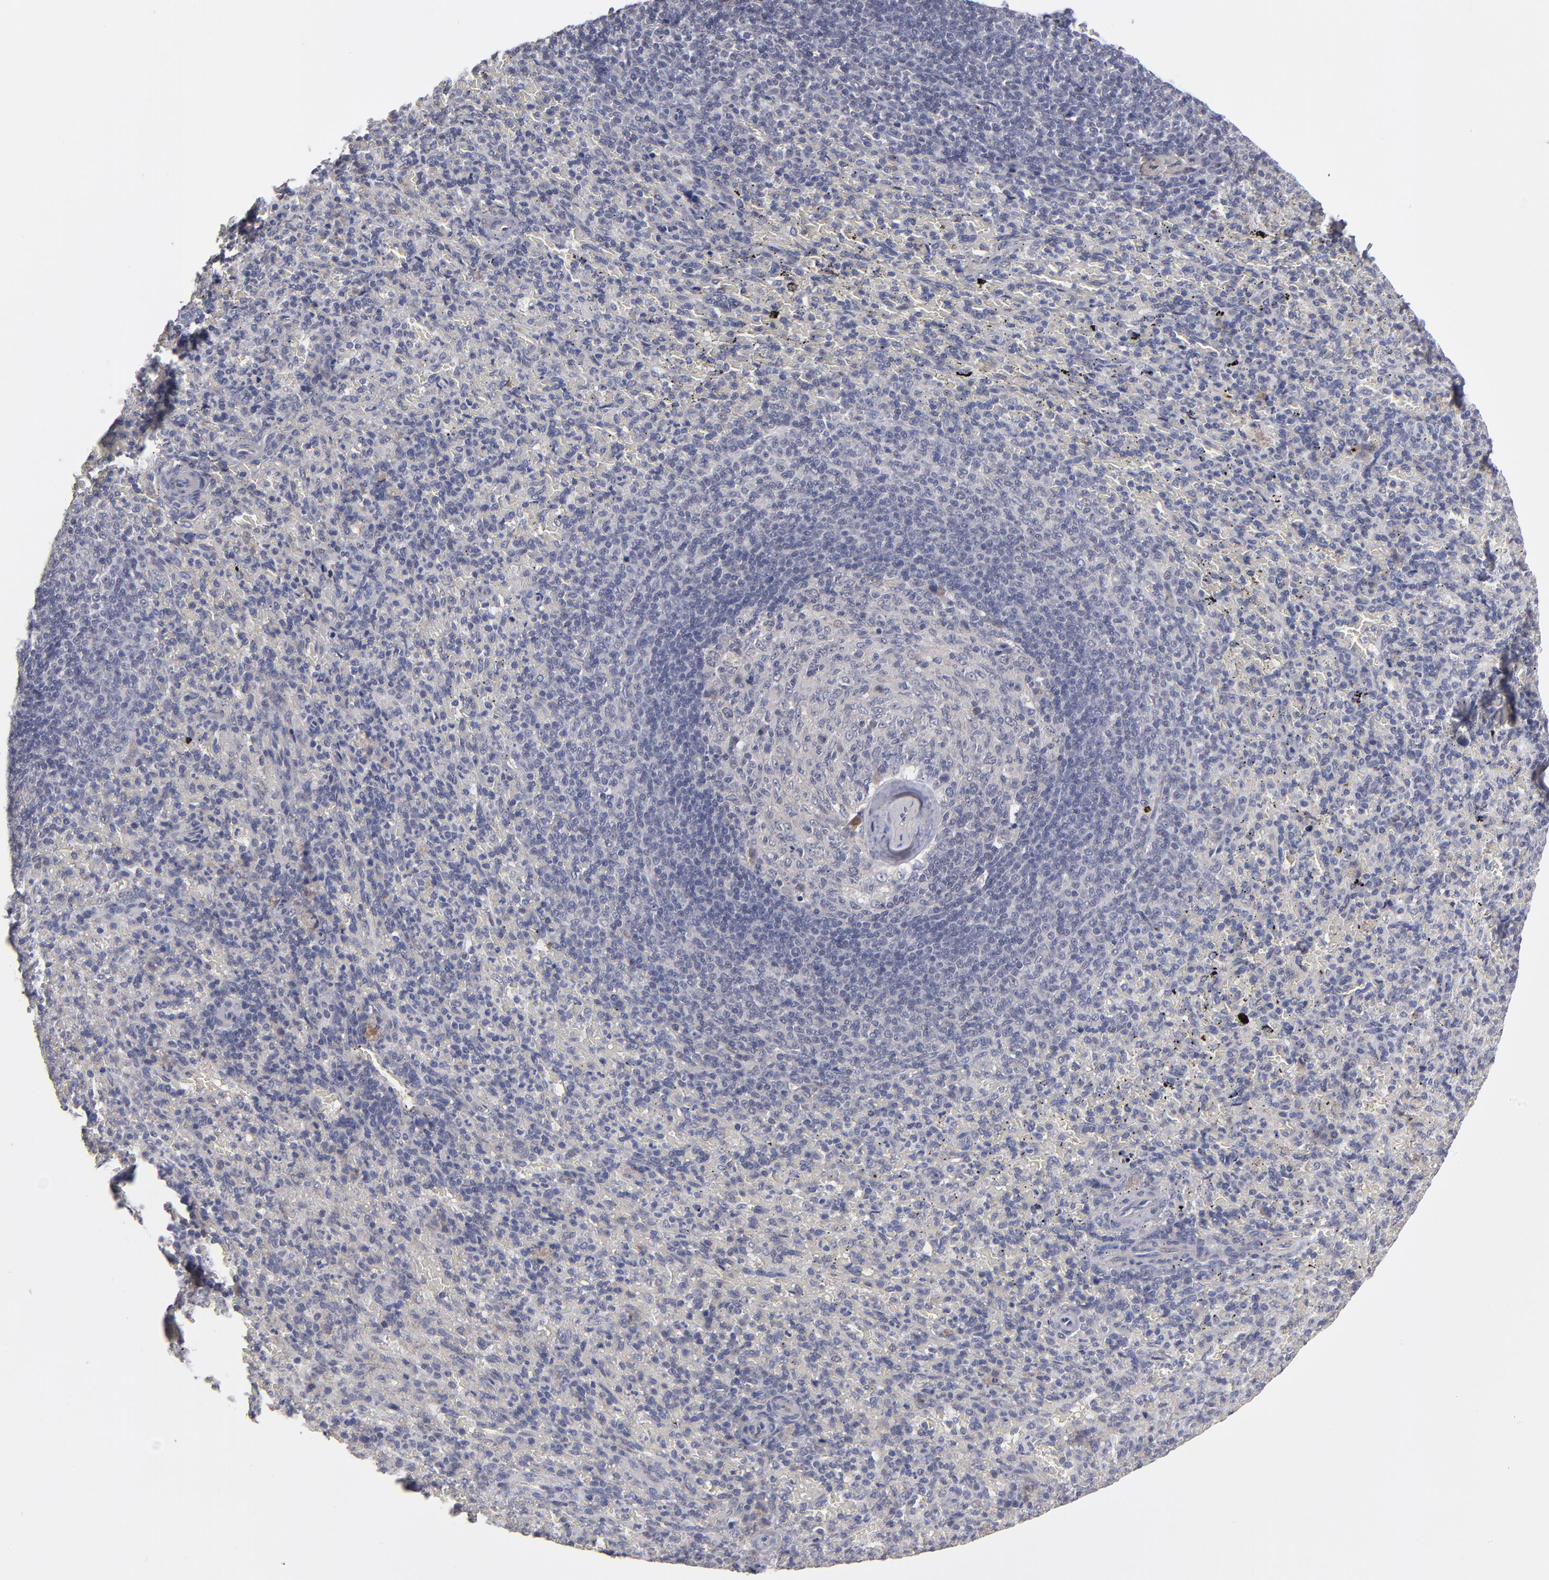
{"staining": {"intensity": "negative", "quantity": "none", "location": "none"}, "tissue": "spleen", "cell_type": "Cells in red pulp", "image_type": "normal", "snomed": [{"axis": "morphology", "description": "Normal tissue, NOS"}, {"axis": "topography", "description": "Spleen"}], "caption": "Cells in red pulp show no significant protein positivity in normal spleen.", "gene": "EXD2", "patient": {"sex": "female", "age": 43}}